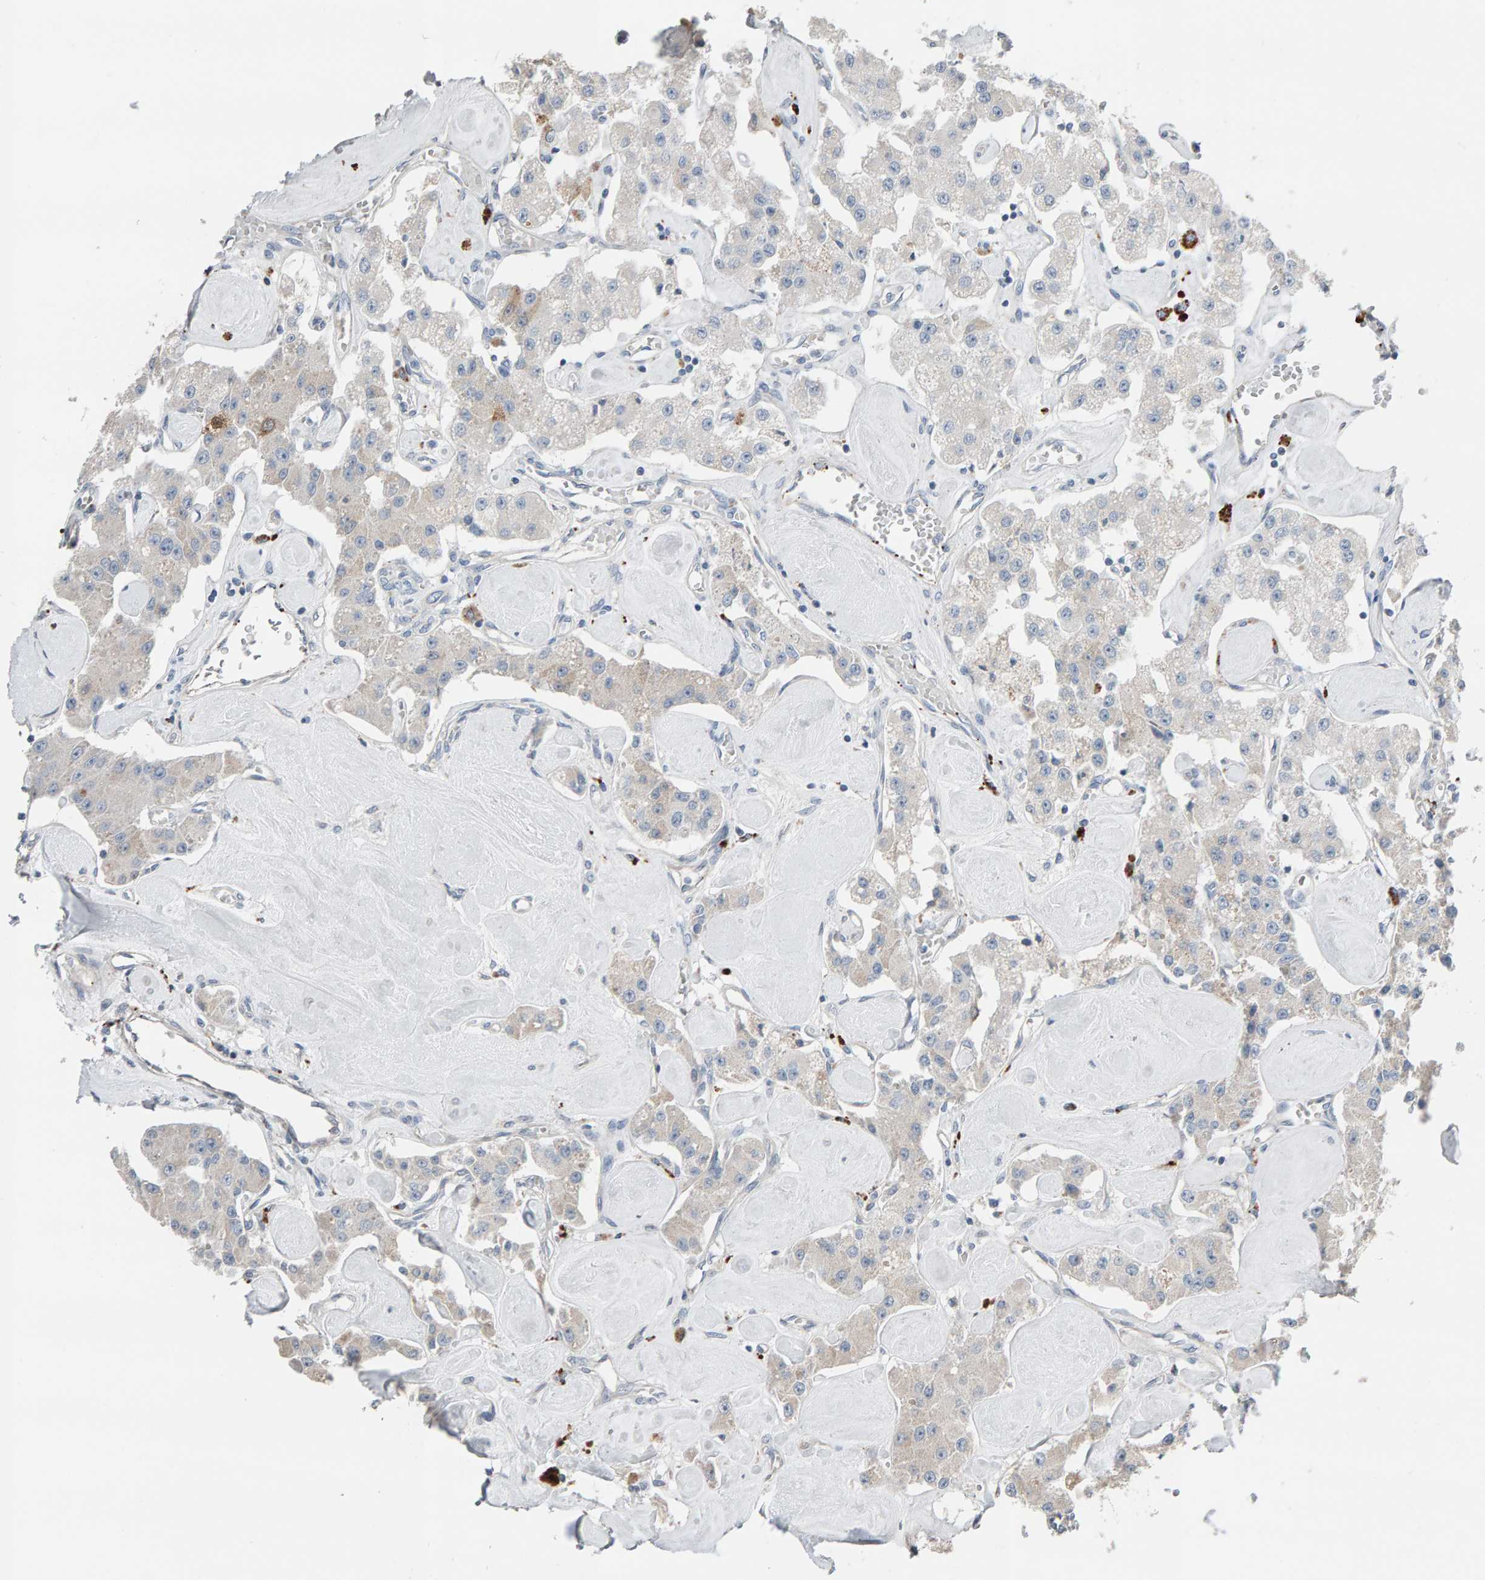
{"staining": {"intensity": "negative", "quantity": "none", "location": "none"}, "tissue": "carcinoid", "cell_type": "Tumor cells", "image_type": "cancer", "snomed": [{"axis": "morphology", "description": "Carcinoid, malignant, NOS"}, {"axis": "topography", "description": "Pancreas"}], "caption": "Histopathology image shows no protein expression in tumor cells of malignant carcinoid tissue.", "gene": "IPPK", "patient": {"sex": "male", "age": 41}}